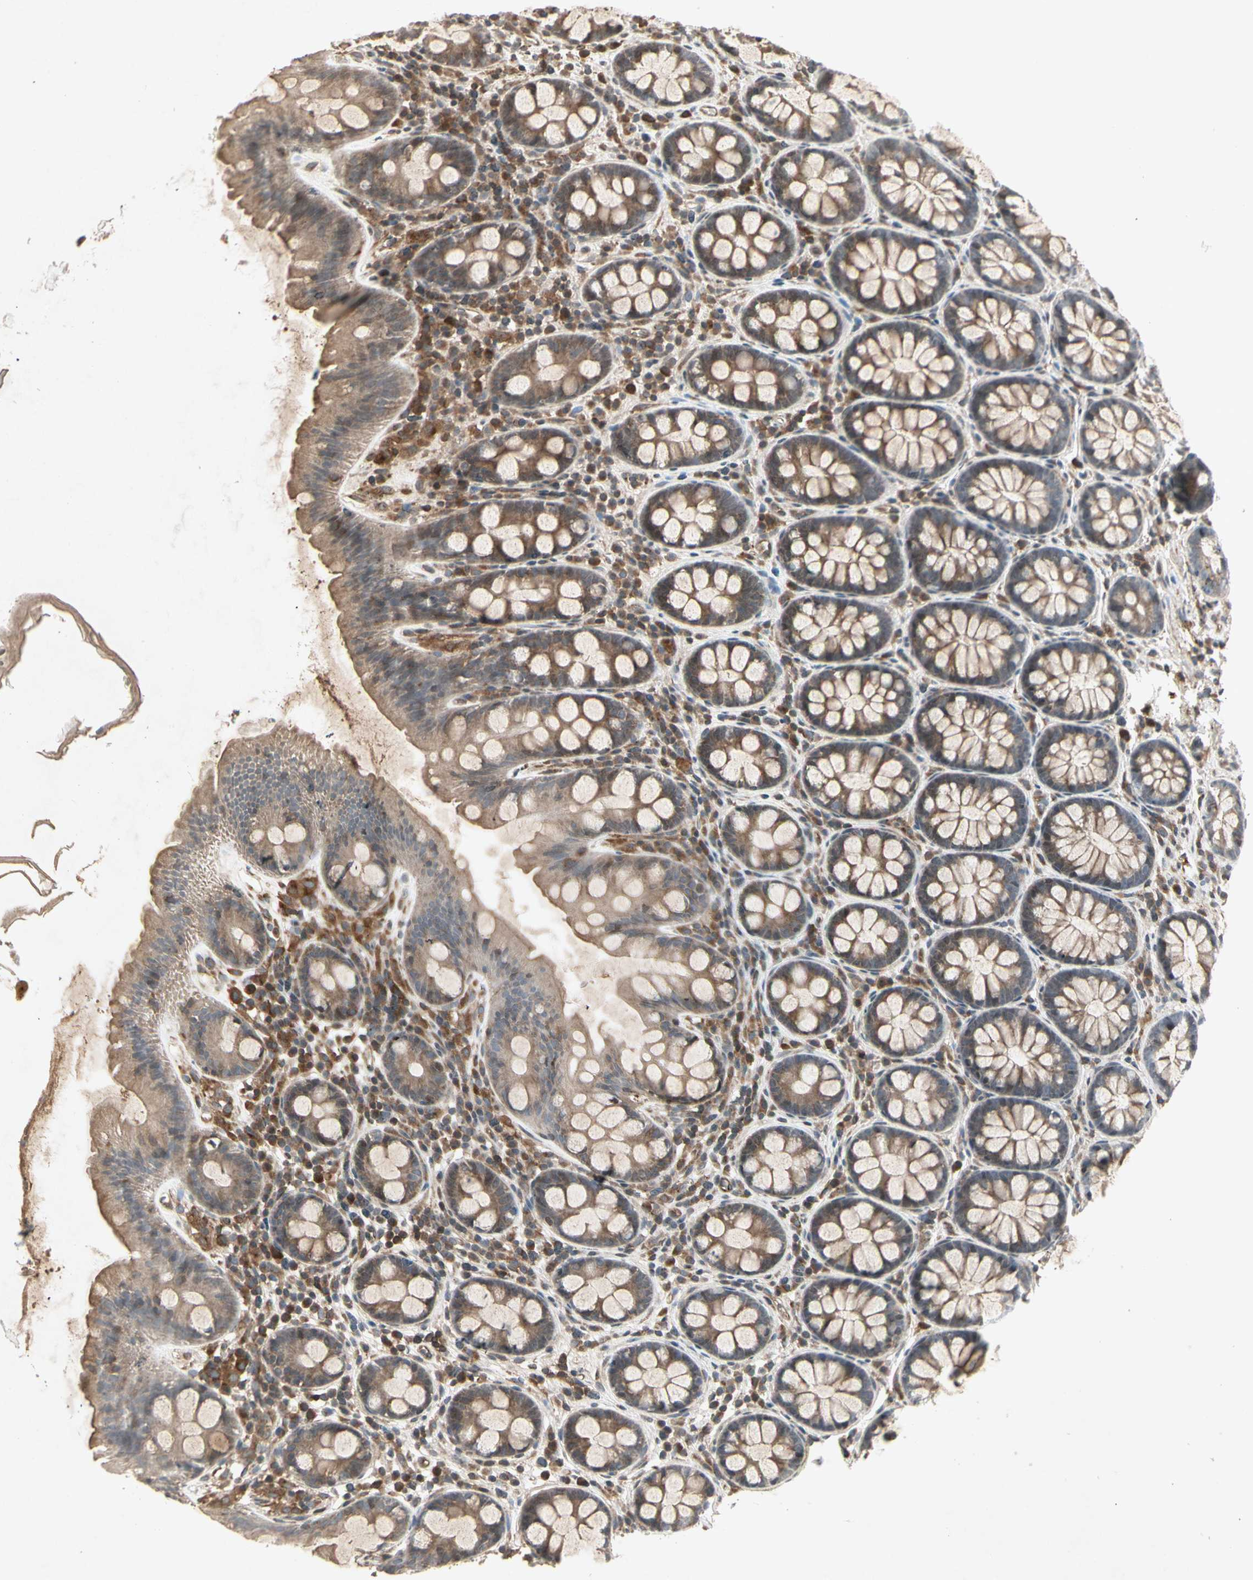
{"staining": {"intensity": "moderate", "quantity": ">75%", "location": "cytoplasmic/membranous"}, "tissue": "colon", "cell_type": "Endothelial cells", "image_type": "normal", "snomed": [{"axis": "morphology", "description": "Normal tissue, NOS"}, {"axis": "topography", "description": "Colon"}], "caption": "Protein analysis of benign colon exhibits moderate cytoplasmic/membranous positivity in approximately >75% of endothelial cells. (DAB (3,3'-diaminobenzidine) IHC, brown staining for protein, blue staining for nuclei).", "gene": "TEK", "patient": {"sex": "female", "age": 80}}